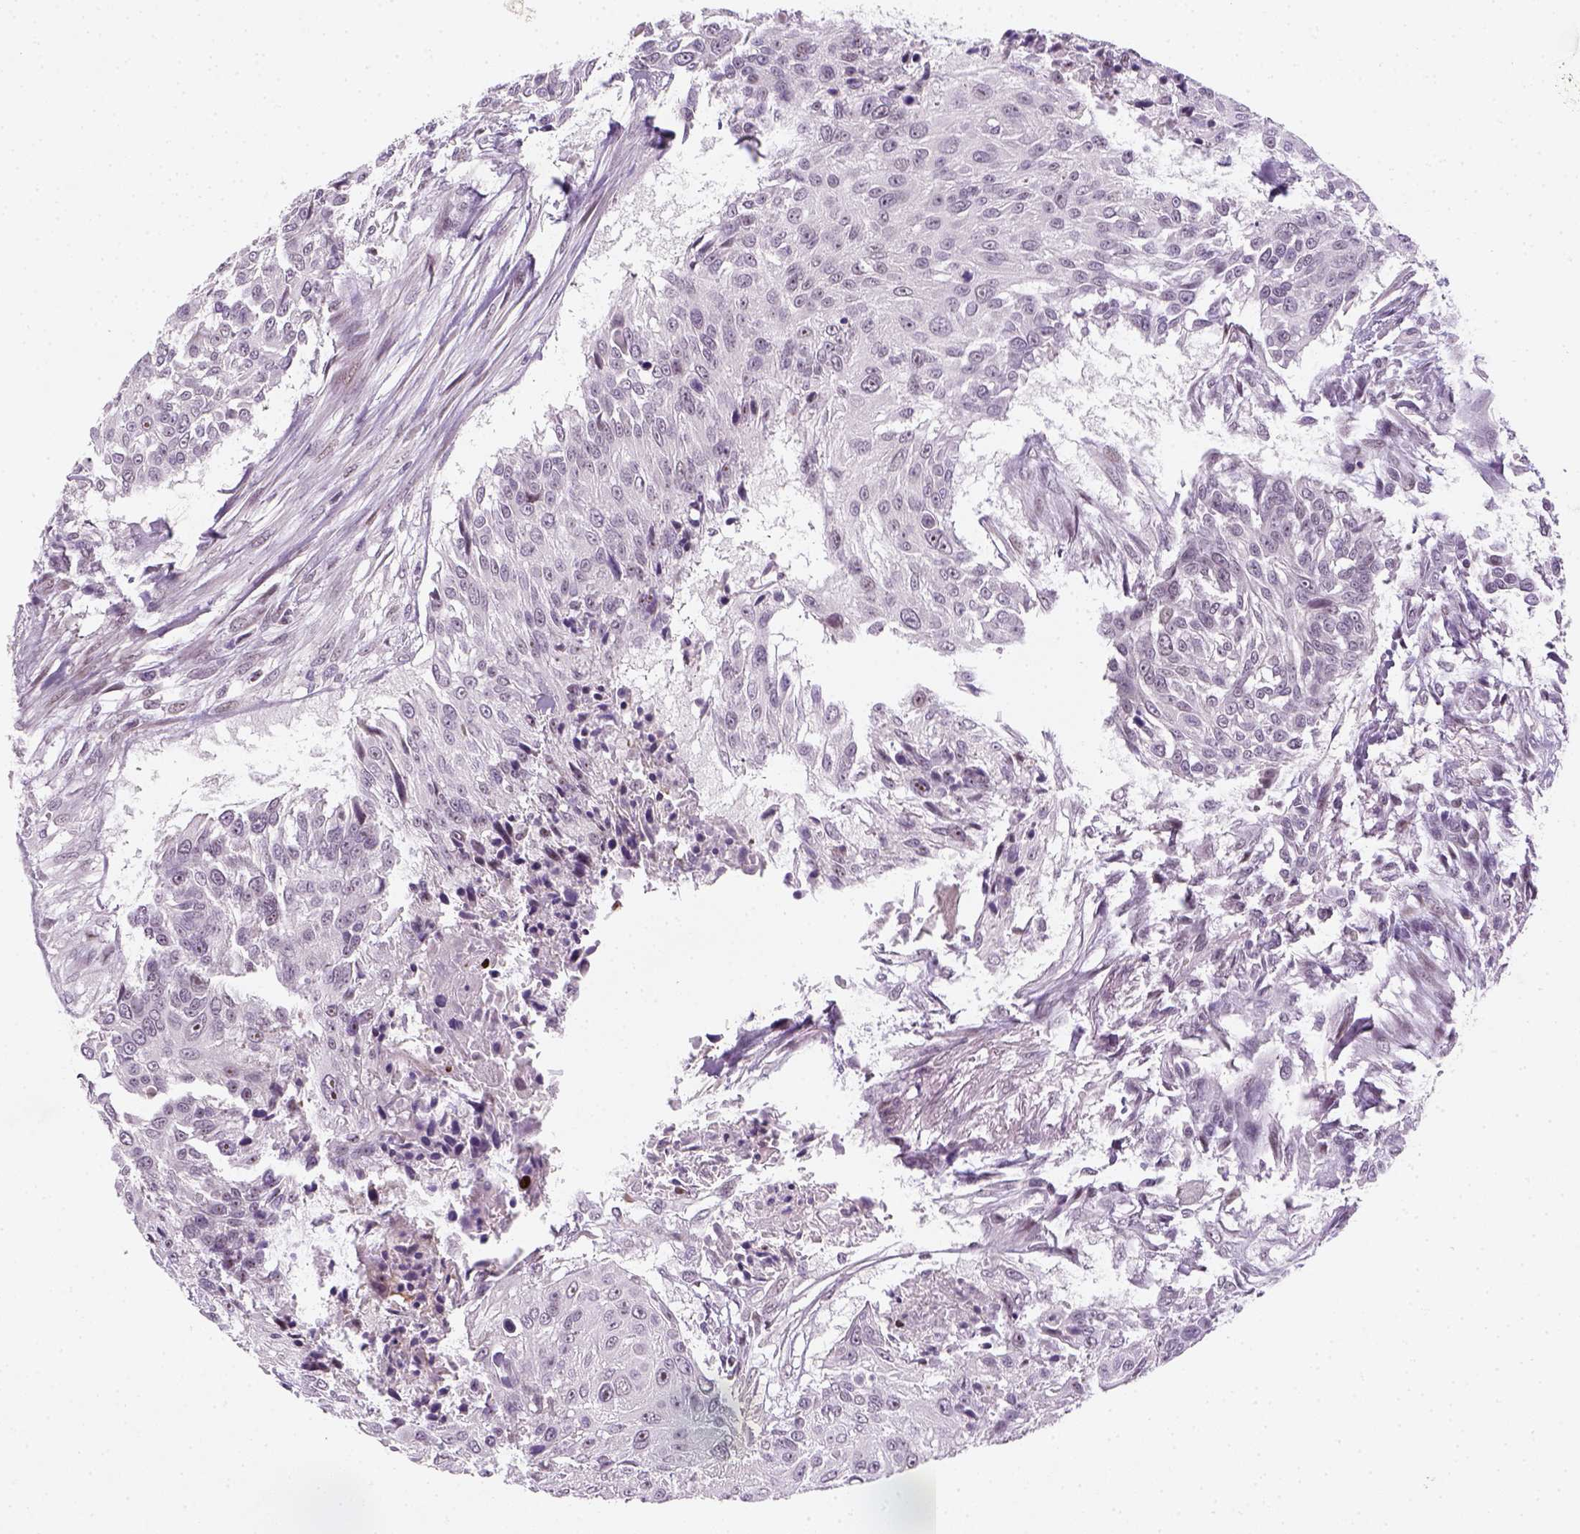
{"staining": {"intensity": "negative", "quantity": "none", "location": "none"}, "tissue": "urothelial cancer", "cell_type": "Tumor cells", "image_type": "cancer", "snomed": [{"axis": "morphology", "description": "Urothelial carcinoma, NOS"}, {"axis": "topography", "description": "Urinary bladder"}], "caption": "Micrograph shows no significant protein expression in tumor cells of transitional cell carcinoma.", "gene": "MAGEB3", "patient": {"sex": "male", "age": 55}}